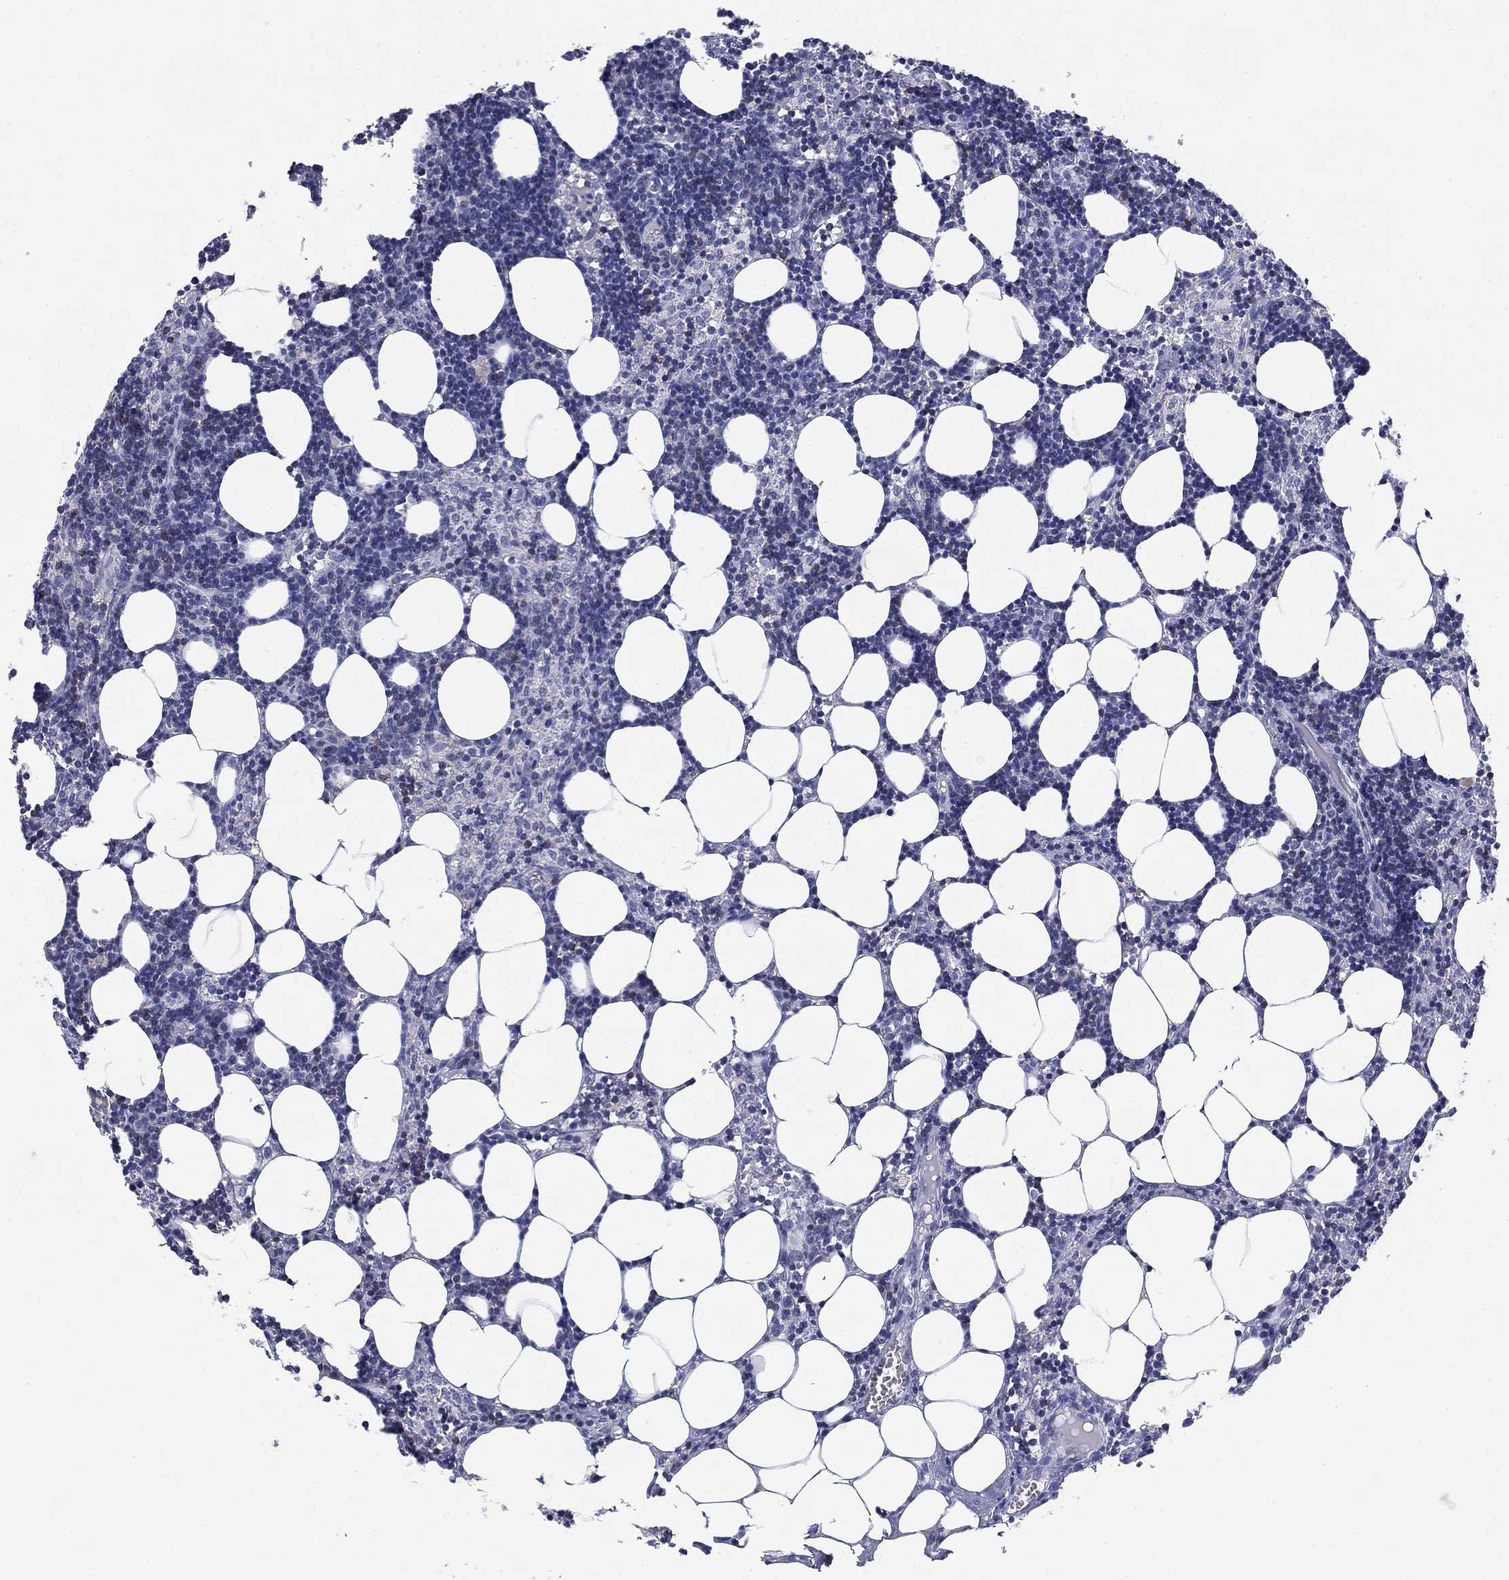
{"staining": {"intensity": "strong", "quantity": "25%-75%", "location": "cytoplasmic/membranous"}, "tissue": "lymph node", "cell_type": "Germinal center cells", "image_type": "normal", "snomed": [{"axis": "morphology", "description": "Normal tissue, NOS"}, {"axis": "topography", "description": "Lymph node"}], "caption": "About 25%-75% of germinal center cells in benign human lymph node show strong cytoplasmic/membranous protein staining as visualized by brown immunohistochemical staining.", "gene": "CD79B", "patient": {"sex": "female", "age": 52}}